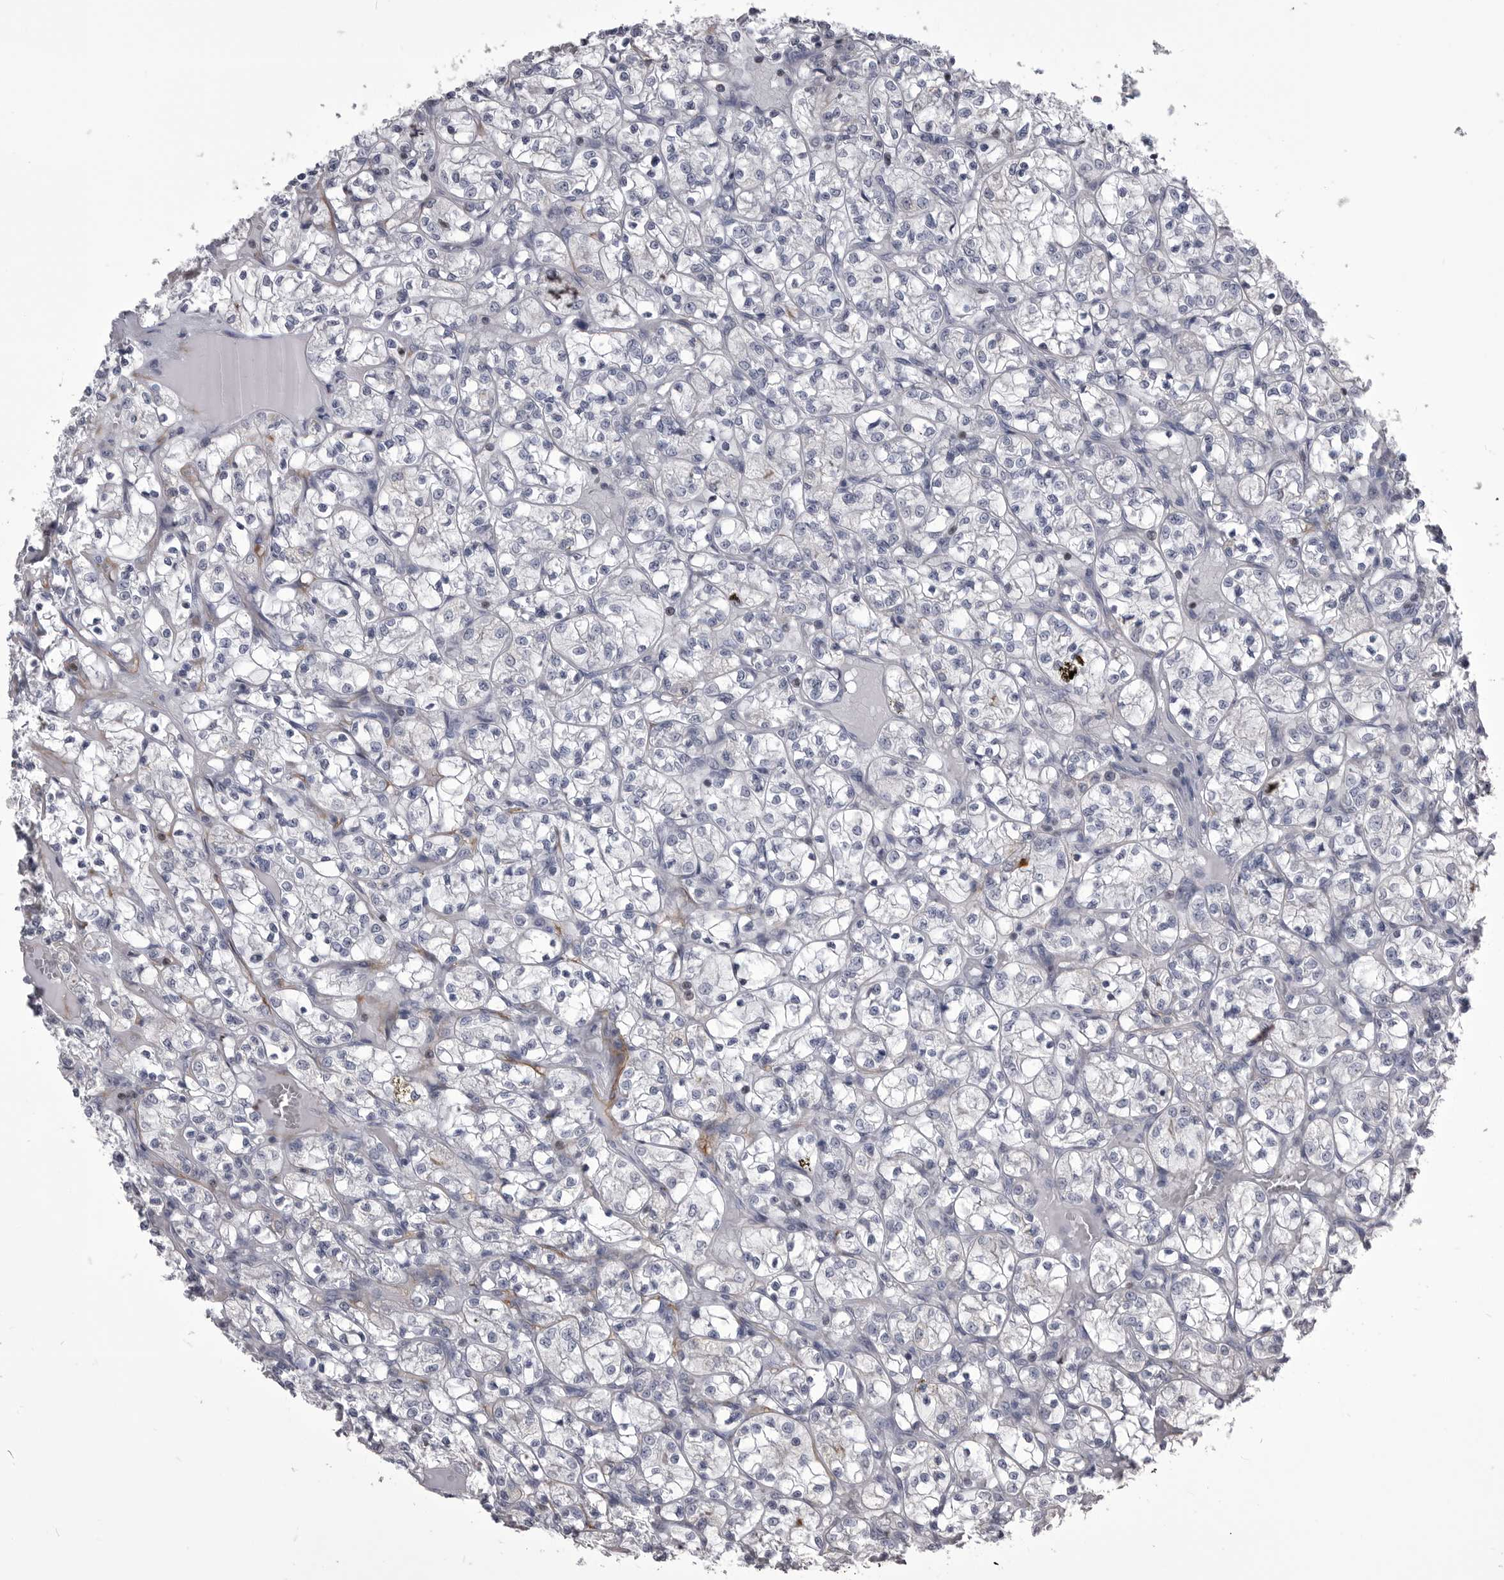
{"staining": {"intensity": "negative", "quantity": "none", "location": "none"}, "tissue": "renal cancer", "cell_type": "Tumor cells", "image_type": "cancer", "snomed": [{"axis": "morphology", "description": "Adenocarcinoma, NOS"}, {"axis": "topography", "description": "Kidney"}], "caption": "IHC of human adenocarcinoma (renal) reveals no expression in tumor cells. Nuclei are stained in blue.", "gene": "OPLAH", "patient": {"sex": "female", "age": 69}}